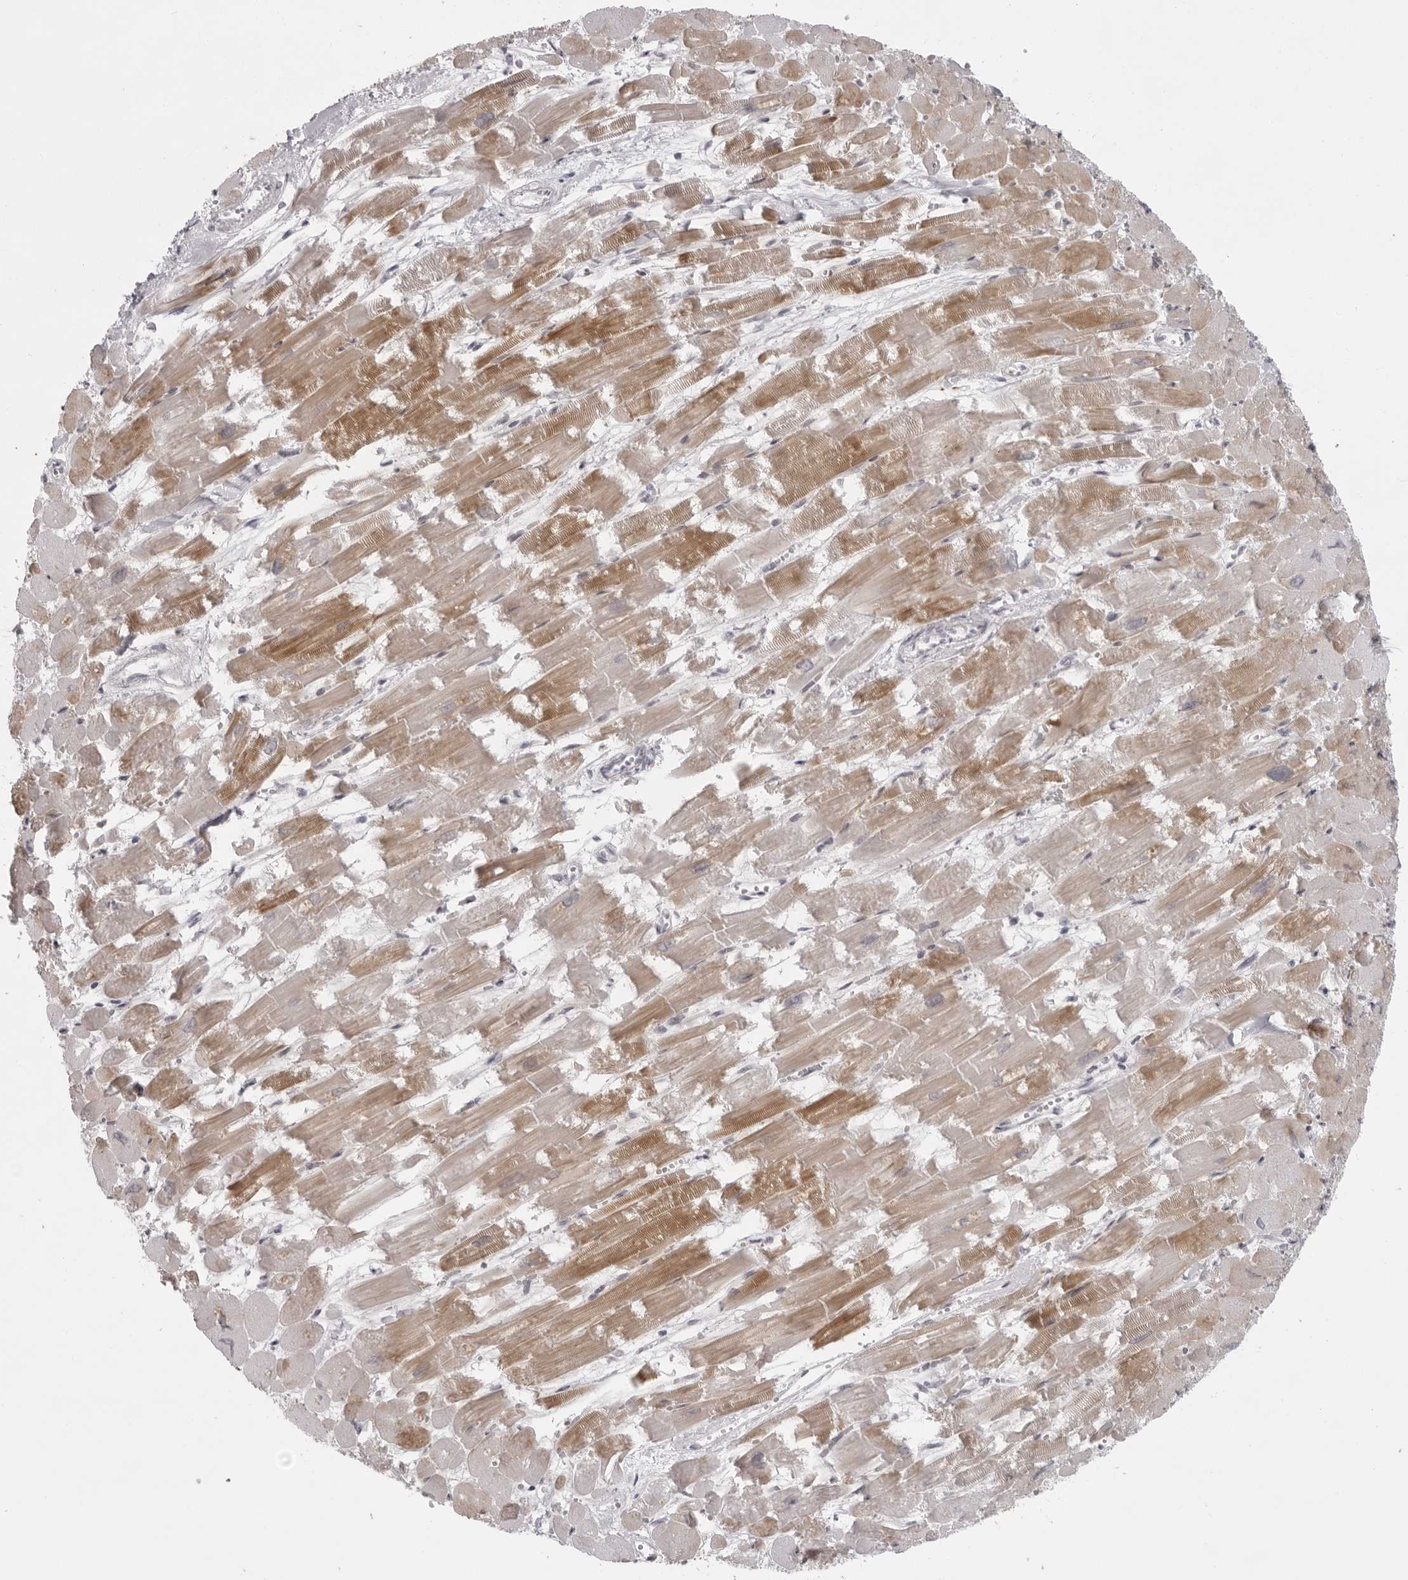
{"staining": {"intensity": "moderate", "quantity": ">75%", "location": "cytoplasmic/membranous"}, "tissue": "heart muscle", "cell_type": "Cardiomyocytes", "image_type": "normal", "snomed": [{"axis": "morphology", "description": "Normal tissue, NOS"}, {"axis": "topography", "description": "Heart"}], "caption": "A brown stain shows moderate cytoplasmic/membranous expression of a protein in cardiomyocytes of unremarkable heart muscle. The staining is performed using DAB (3,3'-diaminobenzidine) brown chromogen to label protein expression. The nuclei are counter-stained blue using hematoxylin.", "gene": "NUDT18", "patient": {"sex": "male", "age": 54}}